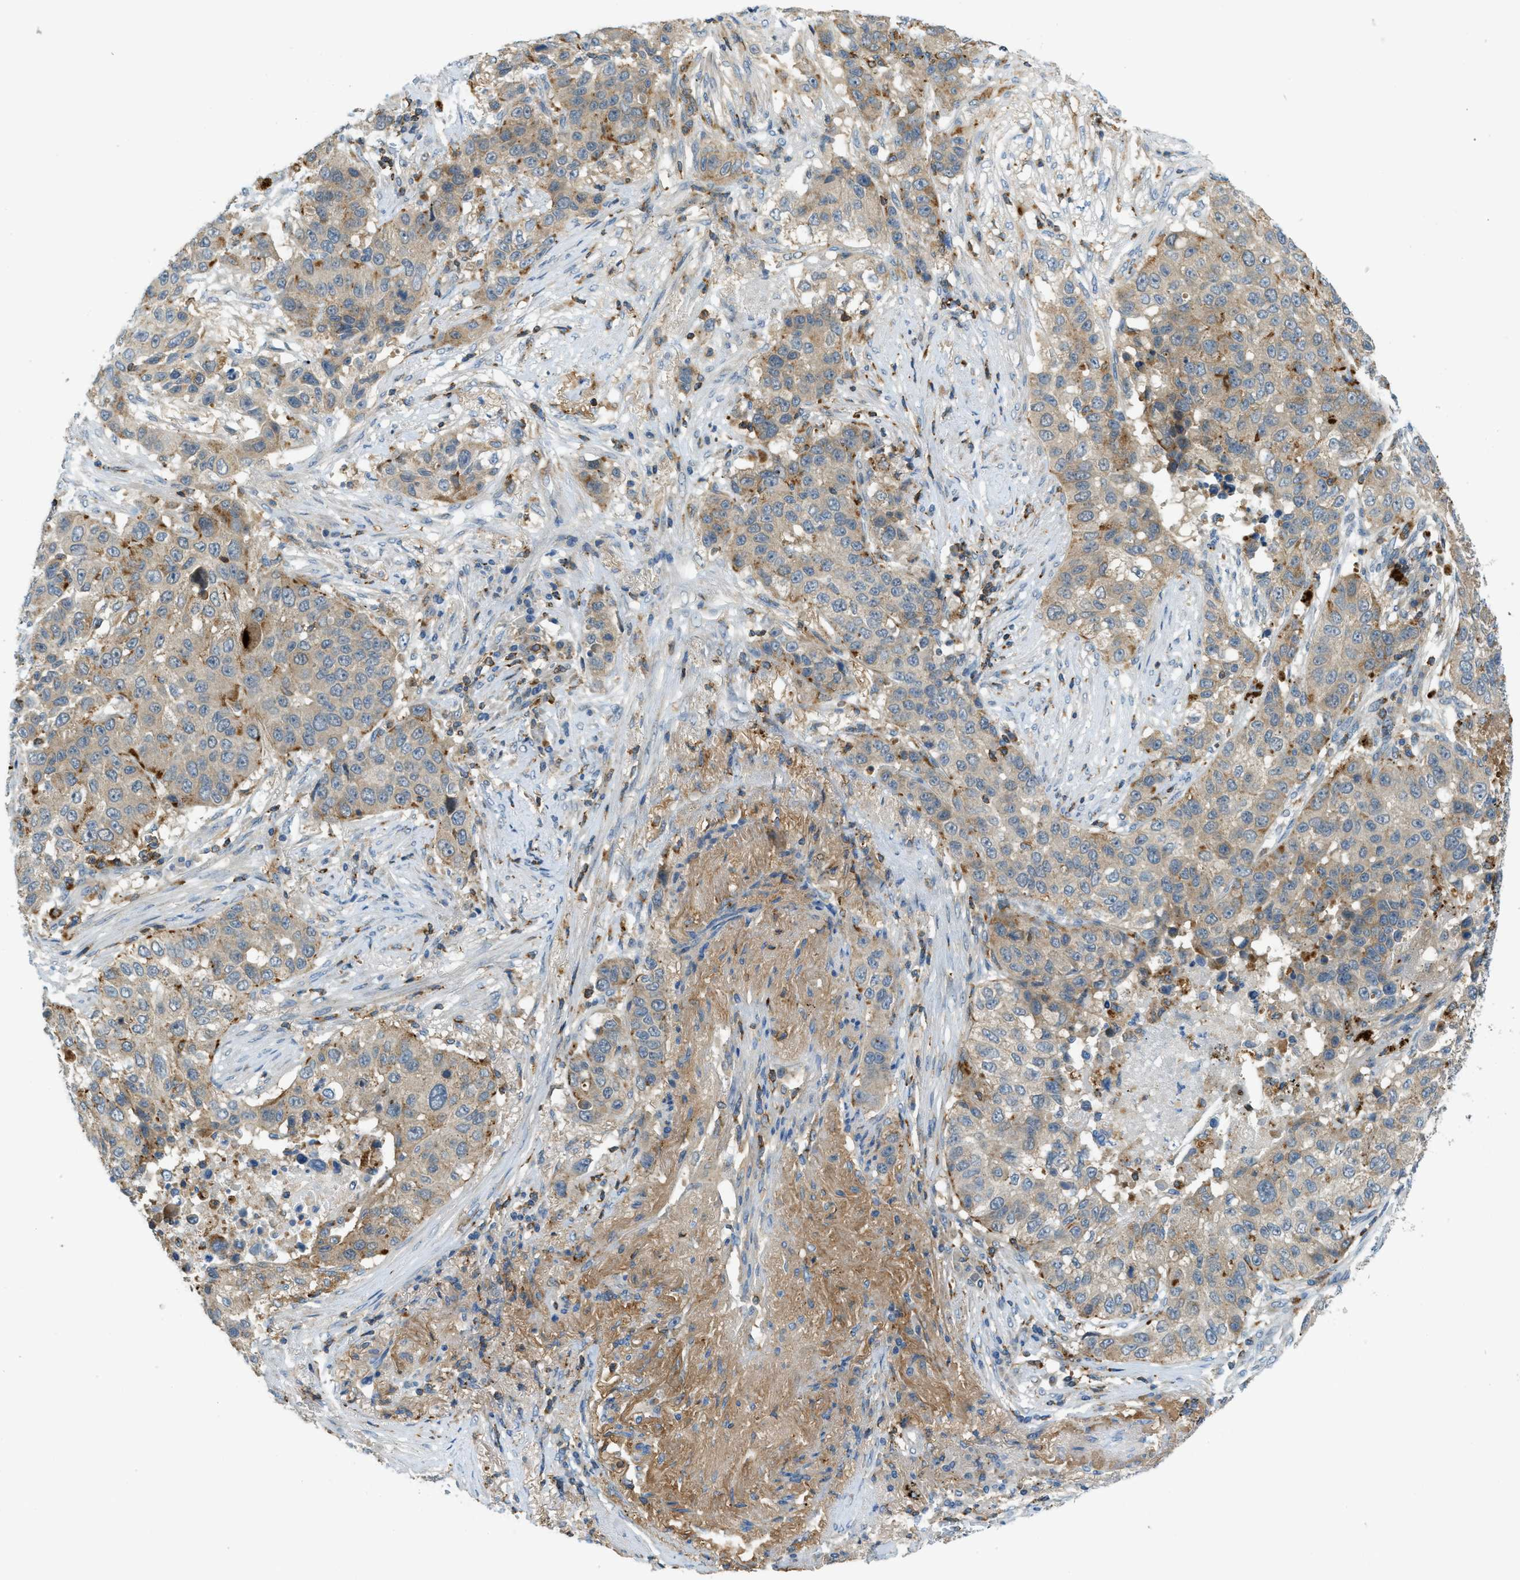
{"staining": {"intensity": "weak", "quantity": "25%-75%", "location": "cytoplasmic/membranous"}, "tissue": "lung cancer", "cell_type": "Tumor cells", "image_type": "cancer", "snomed": [{"axis": "morphology", "description": "Squamous cell carcinoma, NOS"}, {"axis": "topography", "description": "Lung"}], "caption": "Brown immunohistochemical staining in lung cancer reveals weak cytoplasmic/membranous positivity in approximately 25%-75% of tumor cells.", "gene": "PLBD2", "patient": {"sex": "male", "age": 57}}